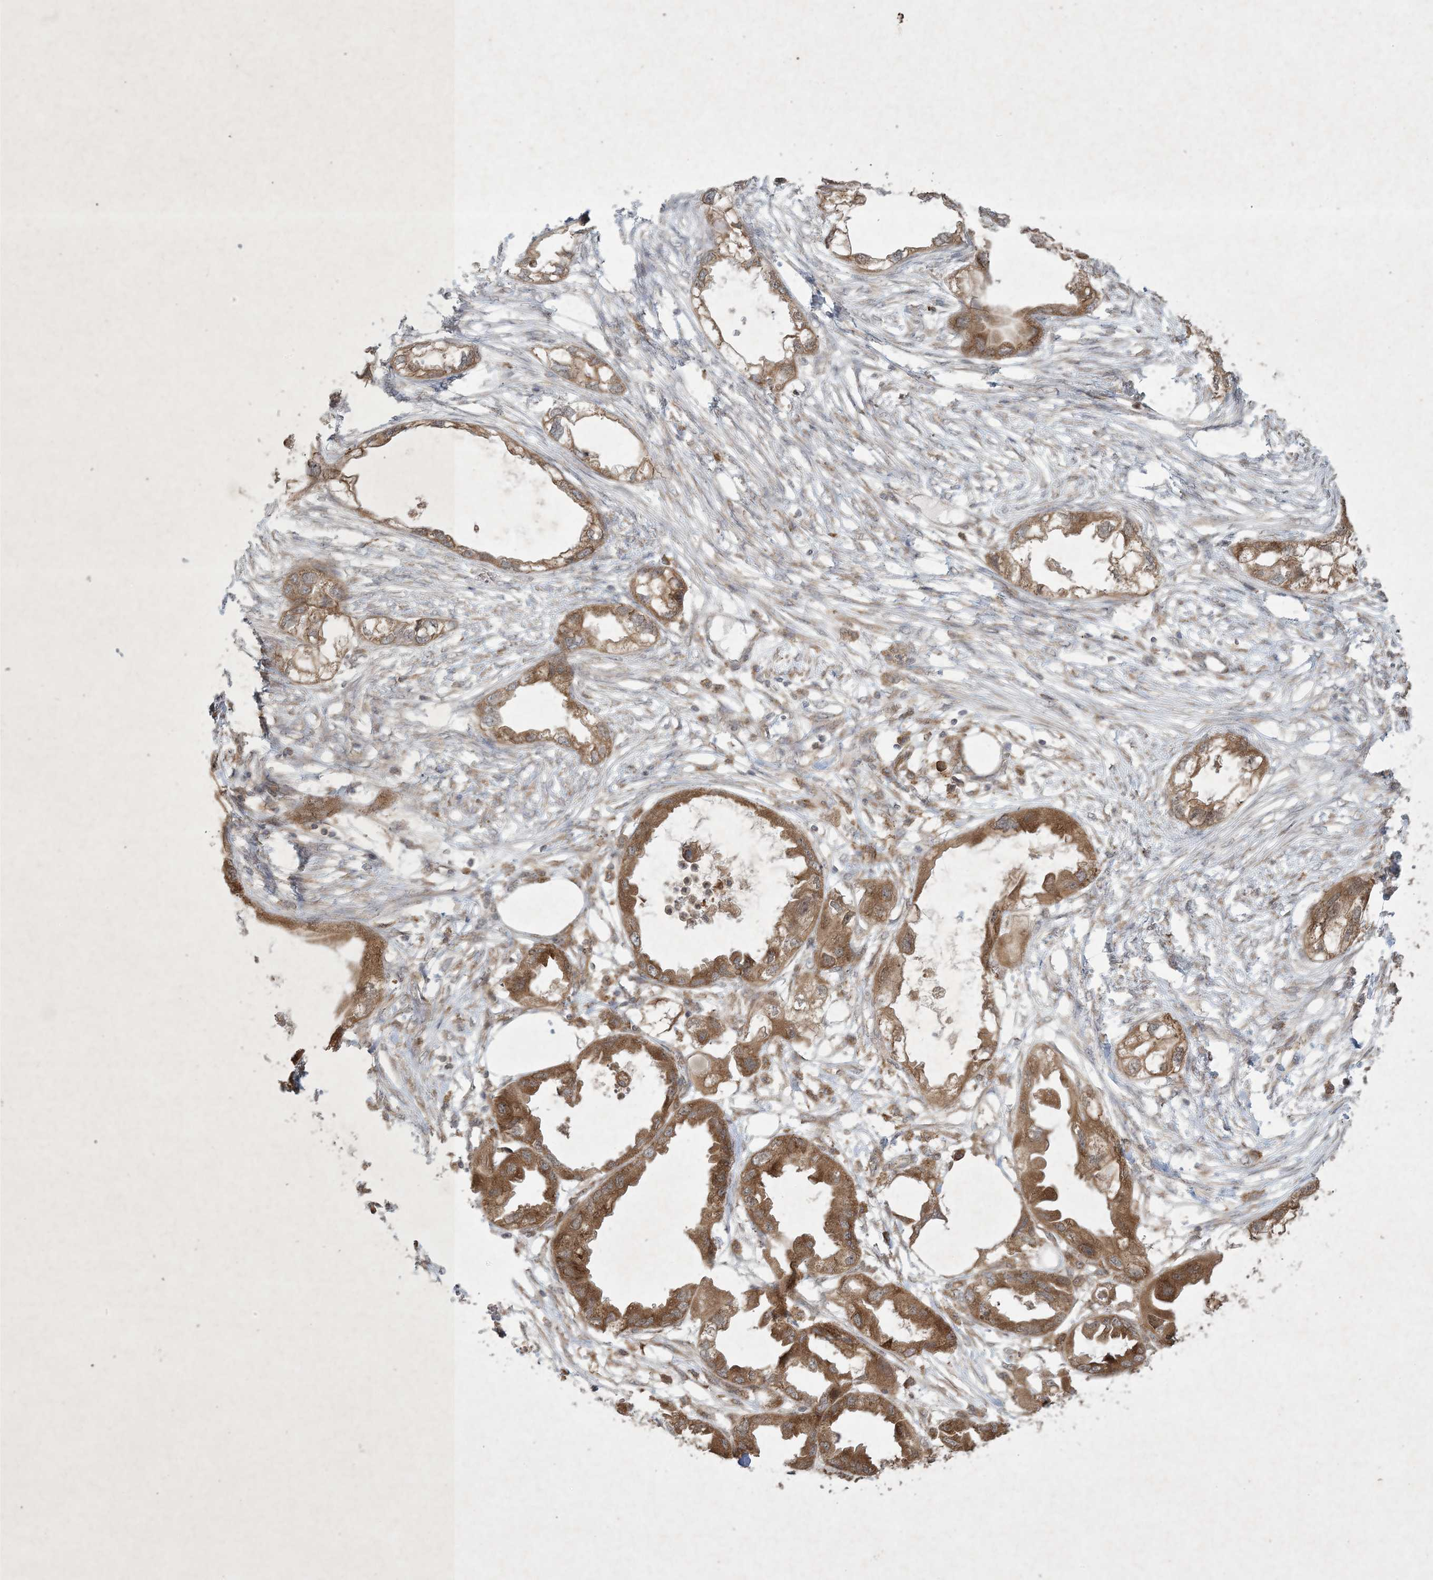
{"staining": {"intensity": "moderate", "quantity": ">75%", "location": "cytoplasmic/membranous"}, "tissue": "endometrial cancer", "cell_type": "Tumor cells", "image_type": "cancer", "snomed": [{"axis": "morphology", "description": "Adenocarcinoma, NOS"}, {"axis": "morphology", "description": "Adenocarcinoma, metastatic, NOS"}, {"axis": "topography", "description": "Adipose tissue"}, {"axis": "topography", "description": "Endometrium"}], "caption": "IHC of adenocarcinoma (endometrial) demonstrates medium levels of moderate cytoplasmic/membranous staining in approximately >75% of tumor cells. (brown staining indicates protein expression, while blue staining denotes nuclei).", "gene": "NRBP2", "patient": {"sex": "female", "age": 67}}